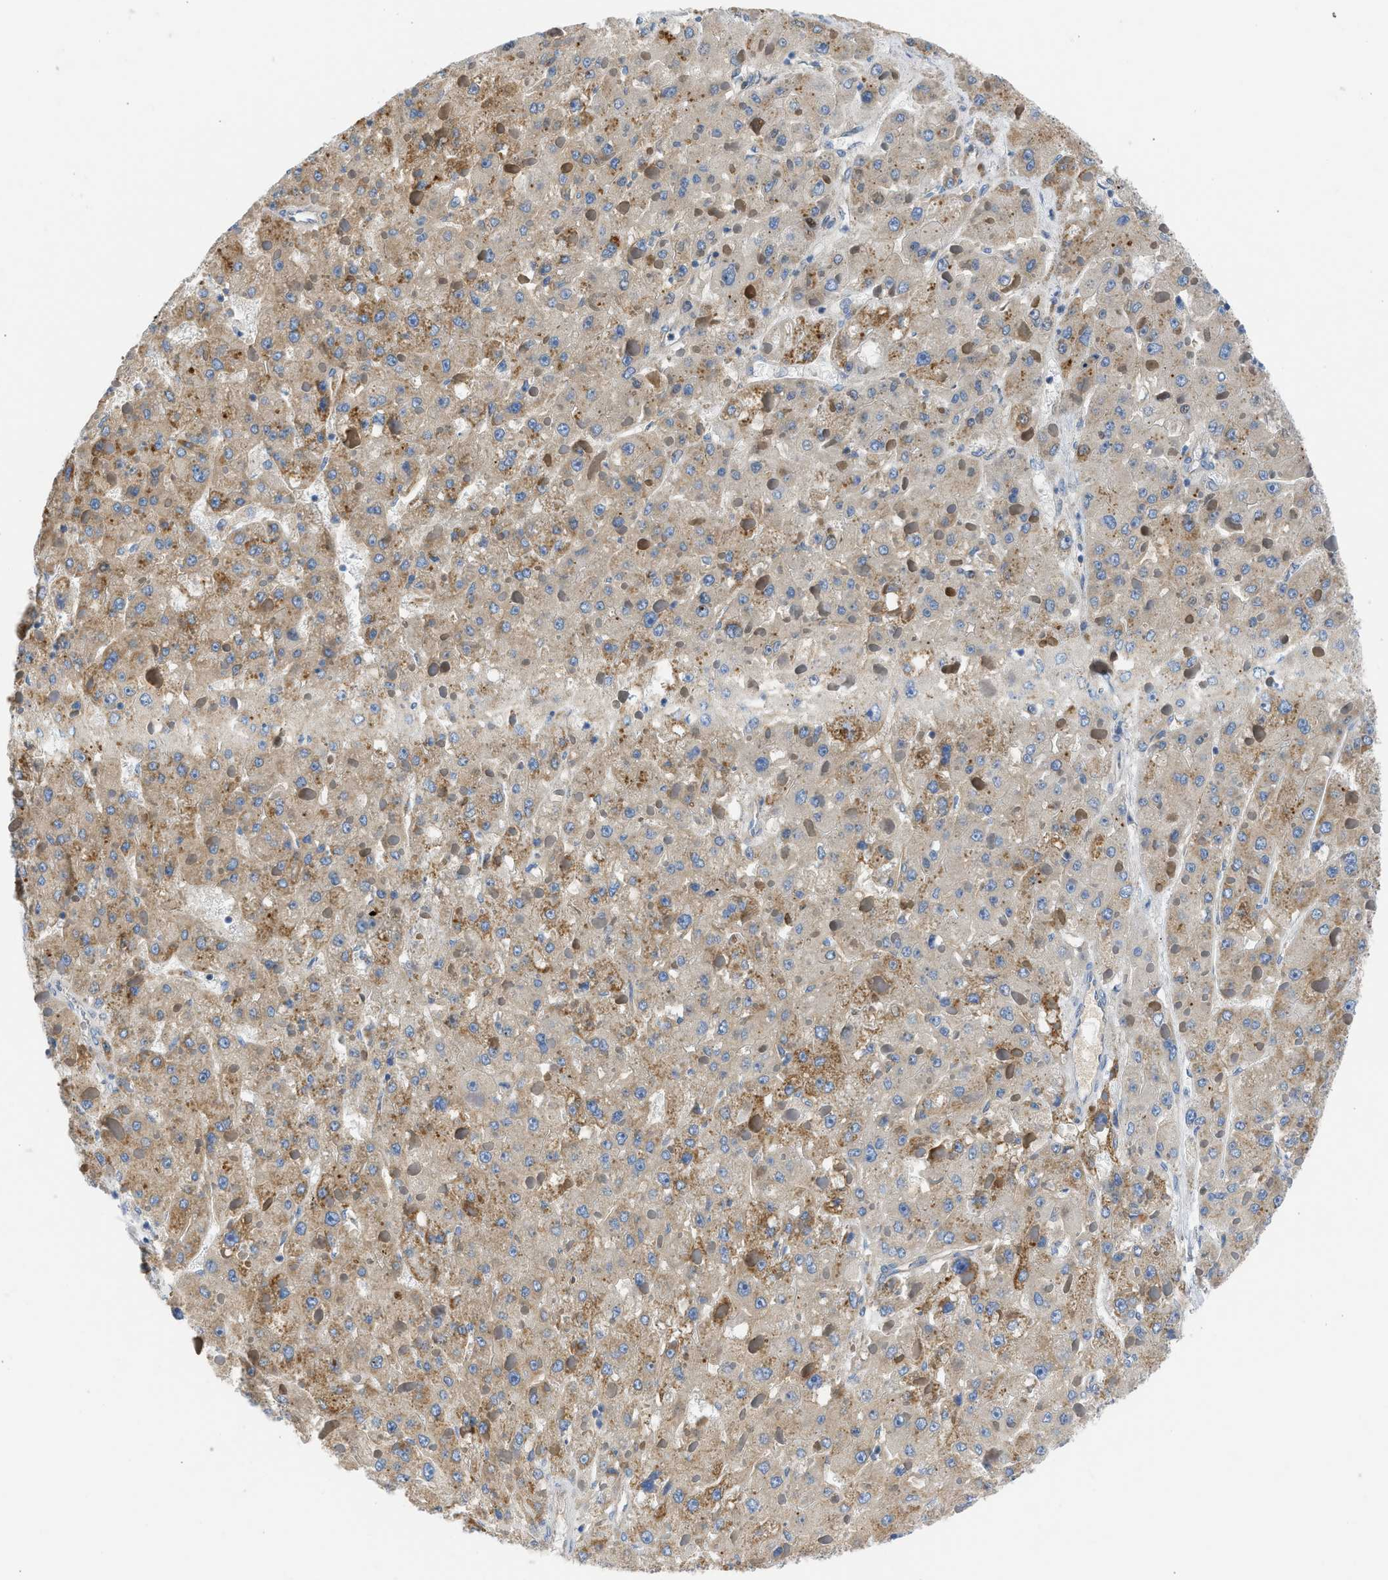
{"staining": {"intensity": "moderate", "quantity": ">75%", "location": "cytoplasmic/membranous"}, "tissue": "liver cancer", "cell_type": "Tumor cells", "image_type": "cancer", "snomed": [{"axis": "morphology", "description": "Carcinoma, Hepatocellular, NOS"}, {"axis": "topography", "description": "Liver"}], "caption": "There is medium levels of moderate cytoplasmic/membranous staining in tumor cells of liver cancer, as demonstrated by immunohistochemical staining (brown color).", "gene": "CAMKK2", "patient": {"sex": "female", "age": 73}}